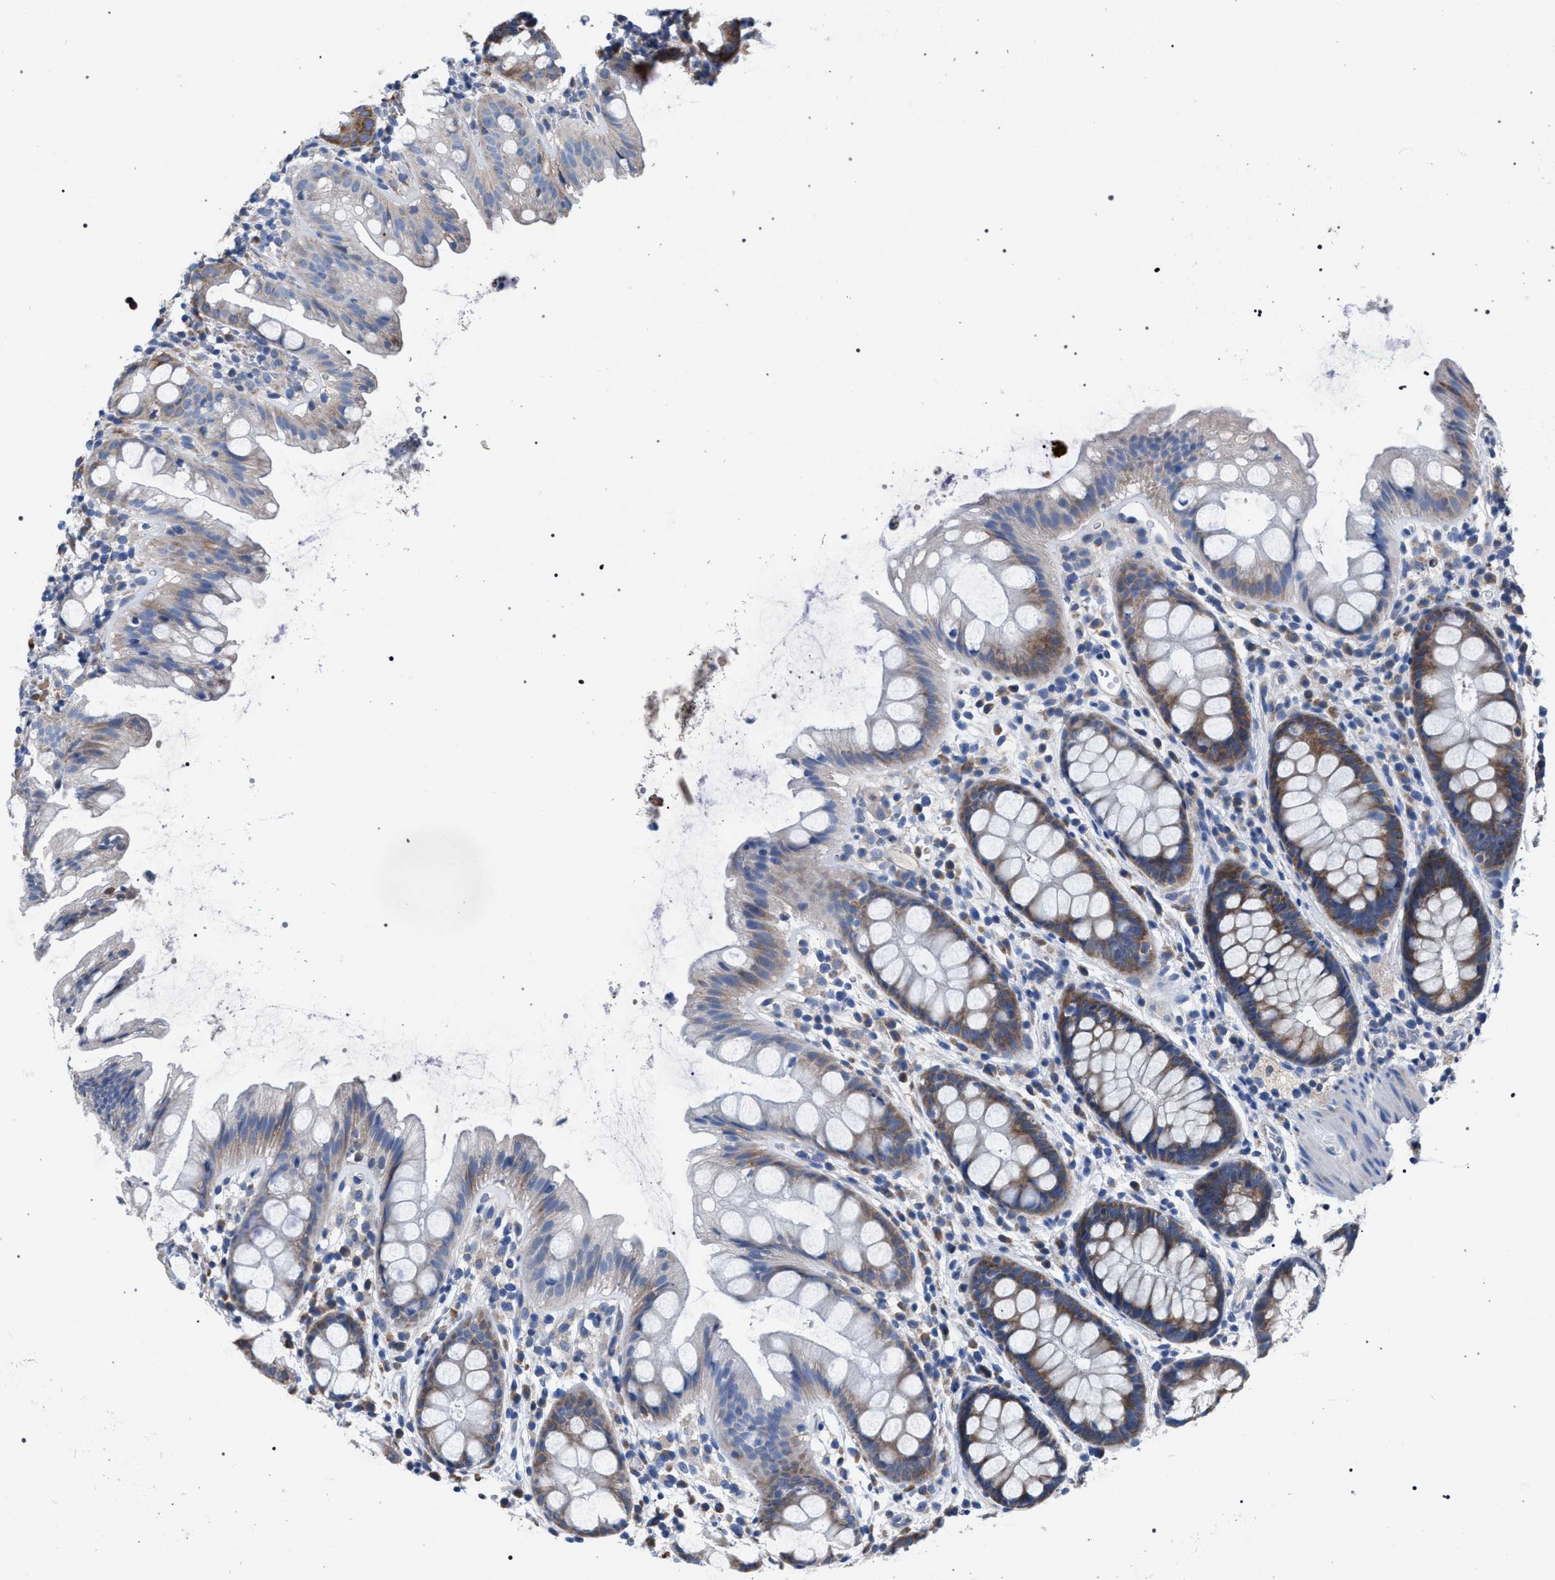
{"staining": {"intensity": "moderate", "quantity": "25%-75%", "location": "cytoplasmic/membranous"}, "tissue": "rectum", "cell_type": "Glandular cells", "image_type": "normal", "snomed": [{"axis": "morphology", "description": "Normal tissue, NOS"}, {"axis": "topography", "description": "Rectum"}], "caption": "Rectum stained for a protein (brown) displays moderate cytoplasmic/membranous positive positivity in about 25%-75% of glandular cells.", "gene": "CRYZ", "patient": {"sex": "female", "age": 65}}